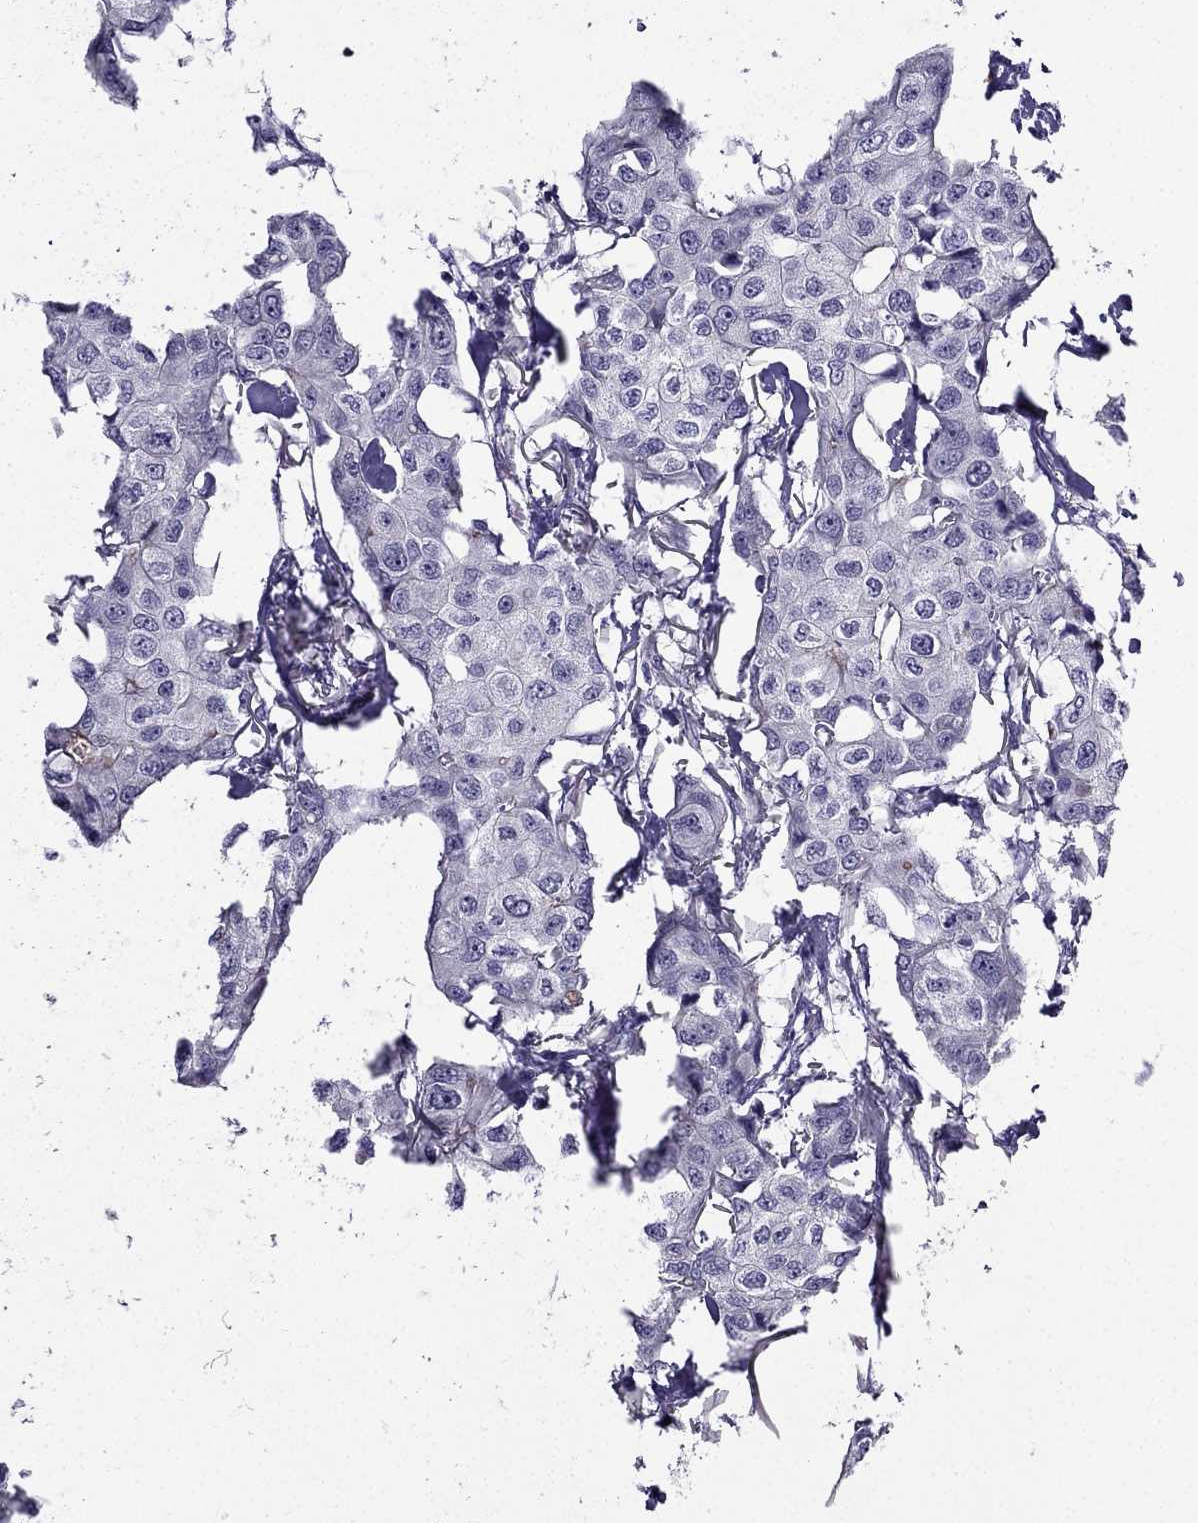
{"staining": {"intensity": "negative", "quantity": "none", "location": "none"}, "tissue": "breast cancer", "cell_type": "Tumor cells", "image_type": "cancer", "snomed": [{"axis": "morphology", "description": "Duct carcinoma"}, {"axis": "topography", "description": "Breast"}], "caption": "Tumor cells are negative for brown protein staining in breast cancer (invasive ductal carcinoma). (DAB (3,3'-diaminobenzidine) IHC with hematoxylin counter stain).", "gene": "DUSP15", "patient": {"sex": "female", "age": 80}}